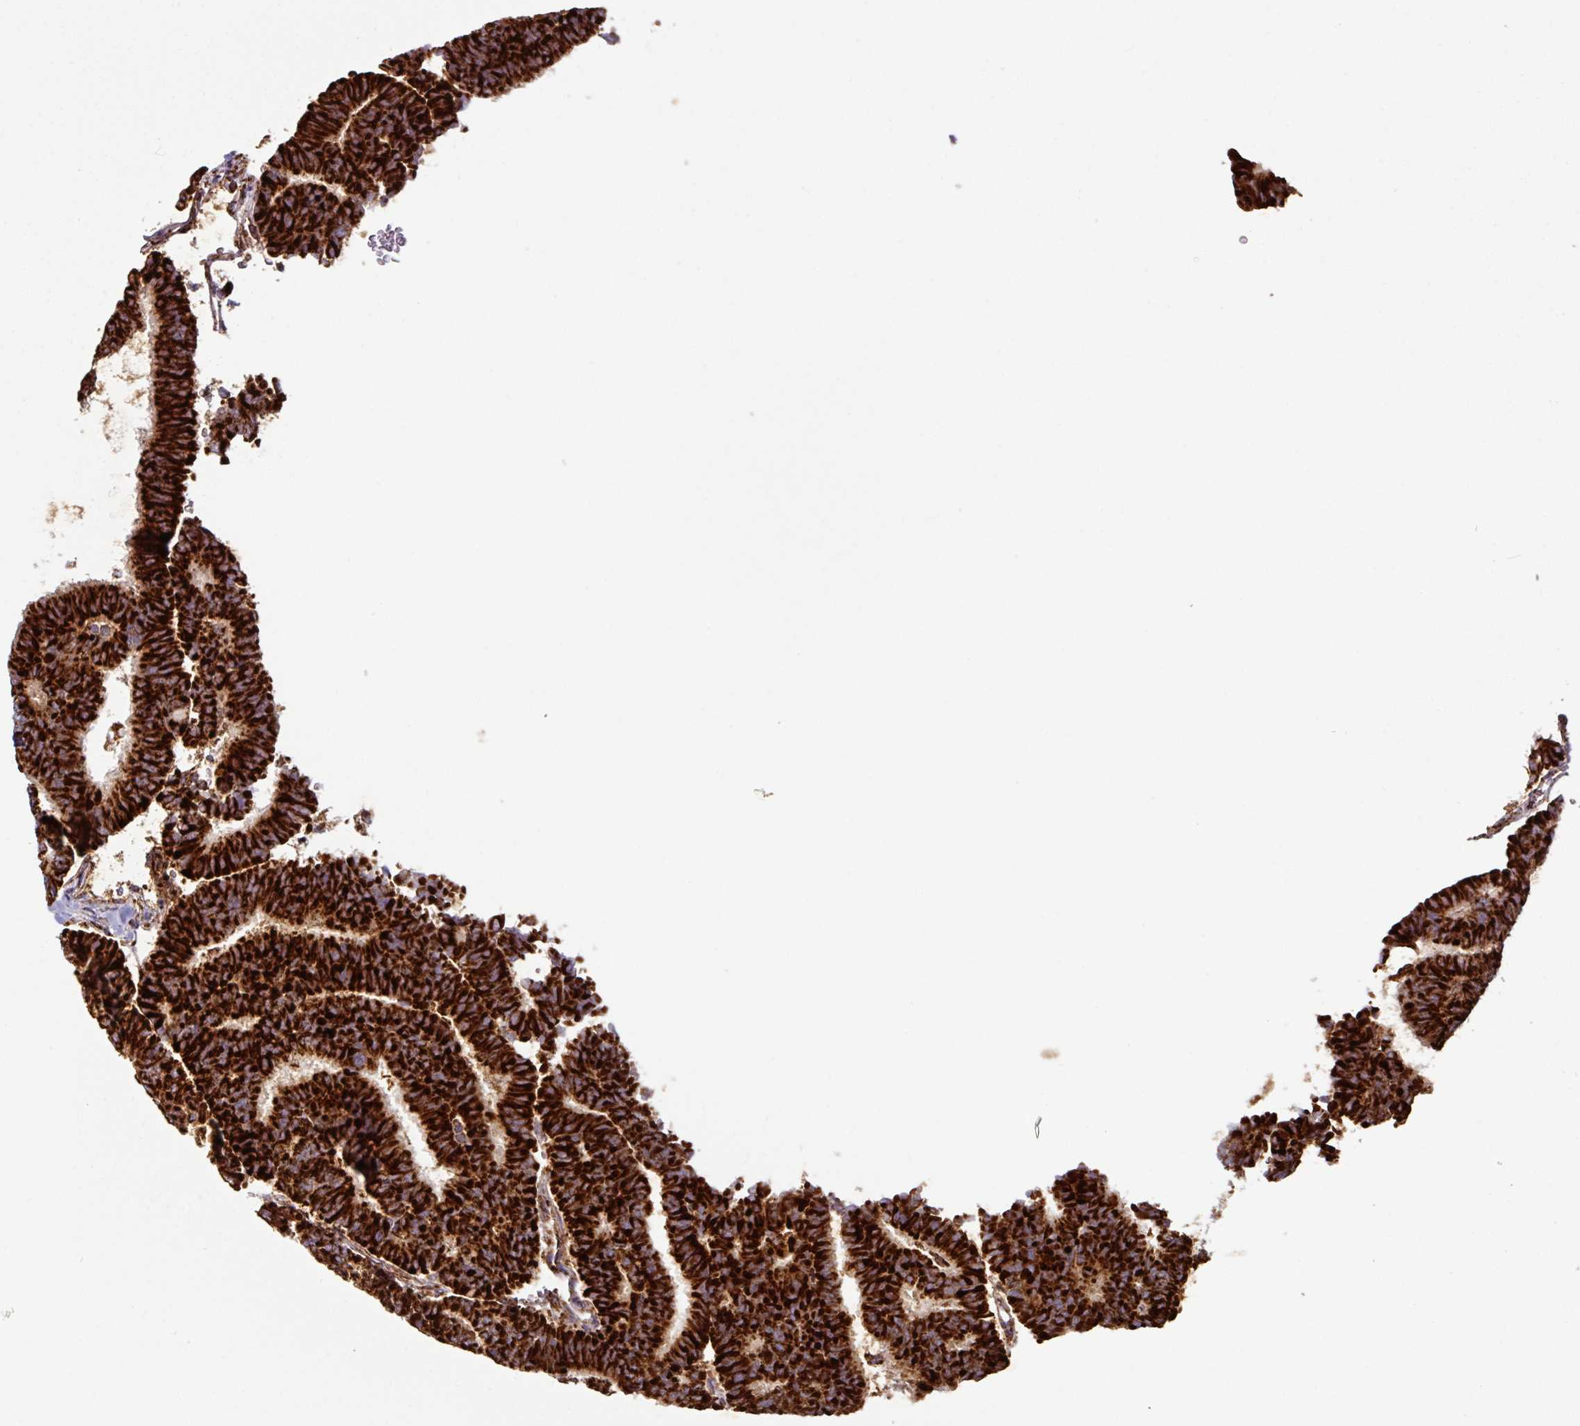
{"staining": {"intensity": "strong", "quantity": ">75%", "location": "cytoplasmic/membranous"}, "tissue": "thyroid cancer", "cell_type": "Tumor cells", "image_type": "cancer", "snomed": [{"axis": "morphology", "description": "Papillary adenocarcinoma, NOS"}, {"axis": "topography", "description": "Thyroid gland"}], "caption": "About >75% of tumor cells in thyroid papillary adenocarcinoma reveal strong cytoplasmic/membranous protein staining as visualized by brown immunohistochemical staining.", "gene": "TRAP1", "patient": {"sex": "female", "age": 35}}